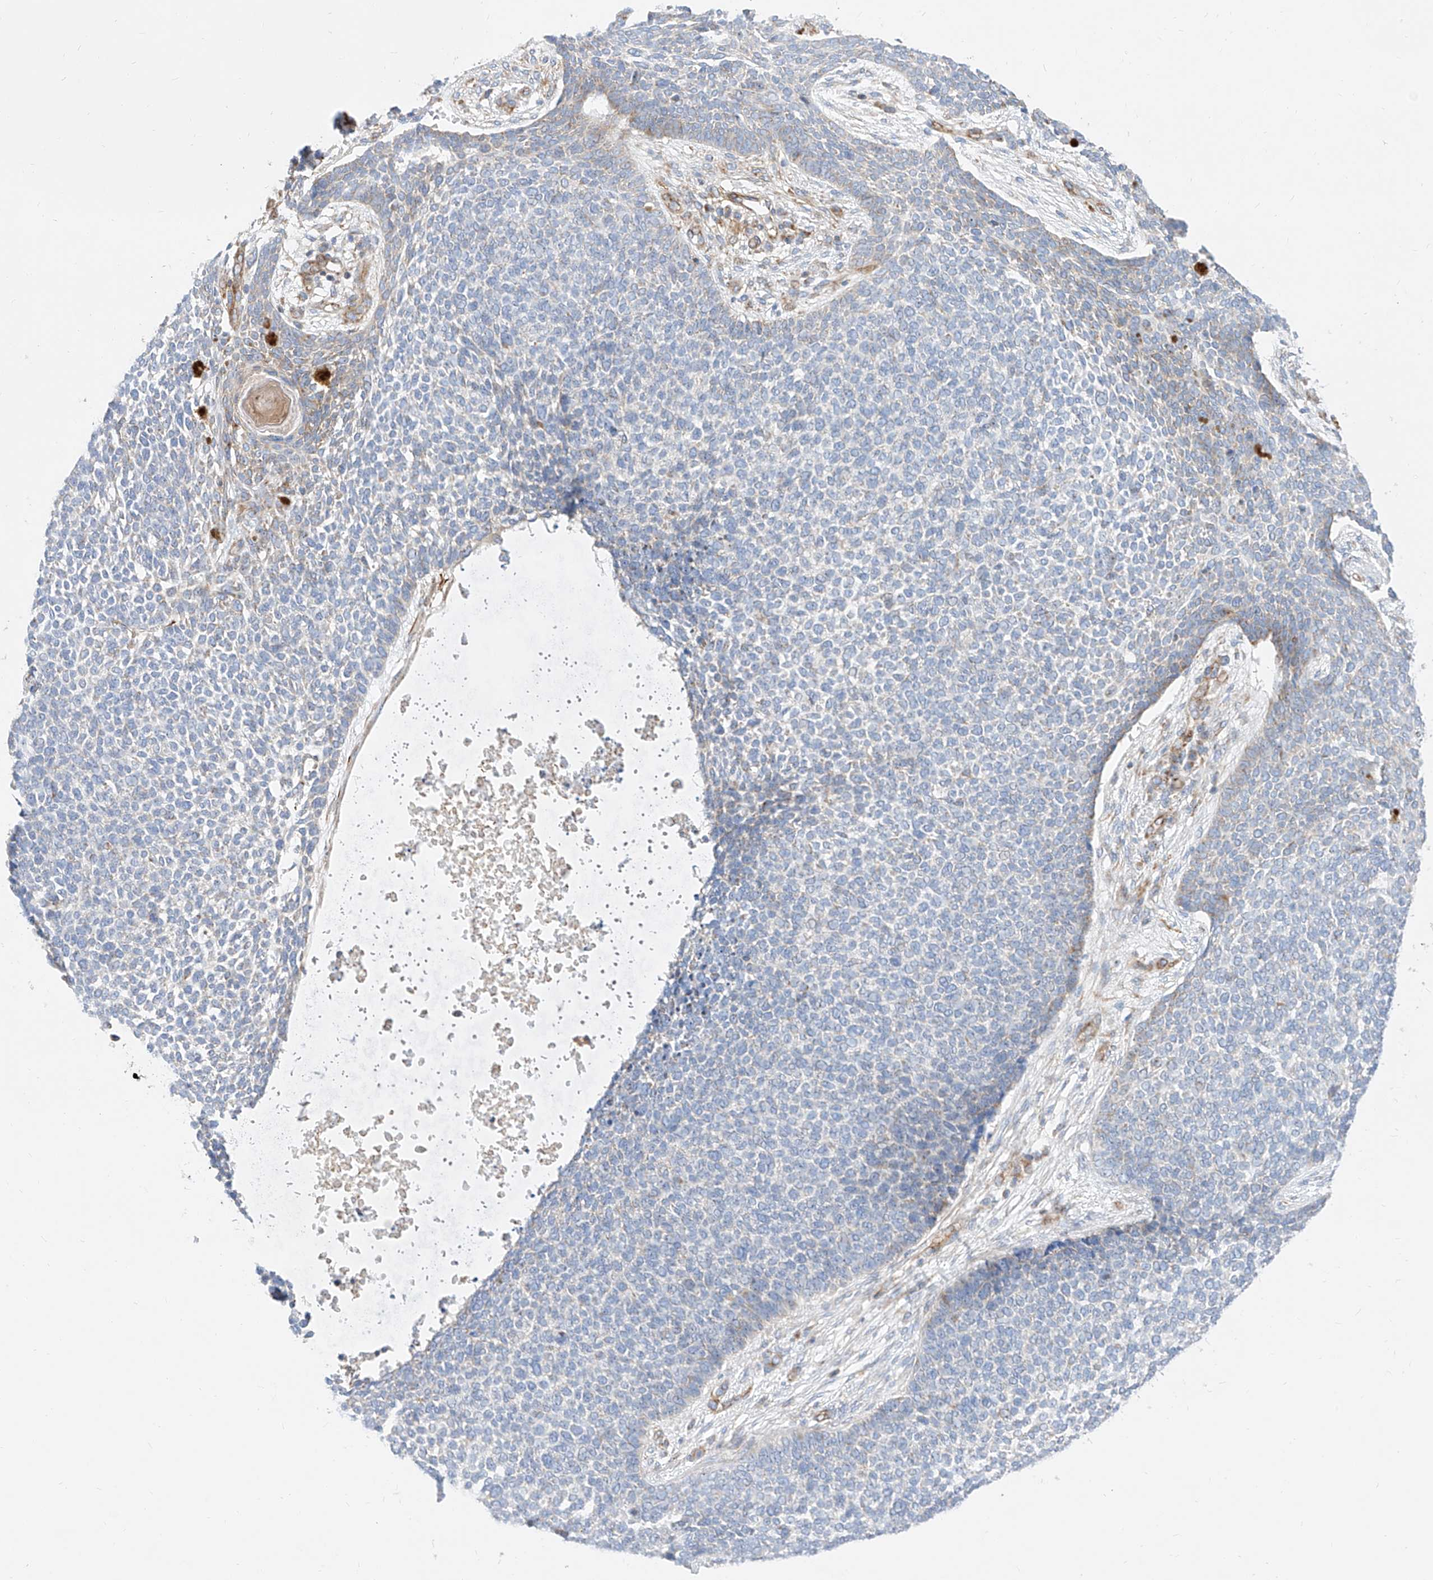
{"staining": {"intensity": "negative", "quantity": "none", "location": "none"}, "tissue": "skin cancer", "cell_type": "Tumor cells", "image_type": "cancer", "snomed": [{"axis": "morphology", "description": "Basal cell carcinoma"}, {"axis": "topography", "description": "Skin"}], "caption": "The immunohistochemistry (IHC) histopathology image has no significant staining in tumor cells of skin cancer tissue.", "gene": "CST9", "patient": {"sex": "female", "age": 84}}